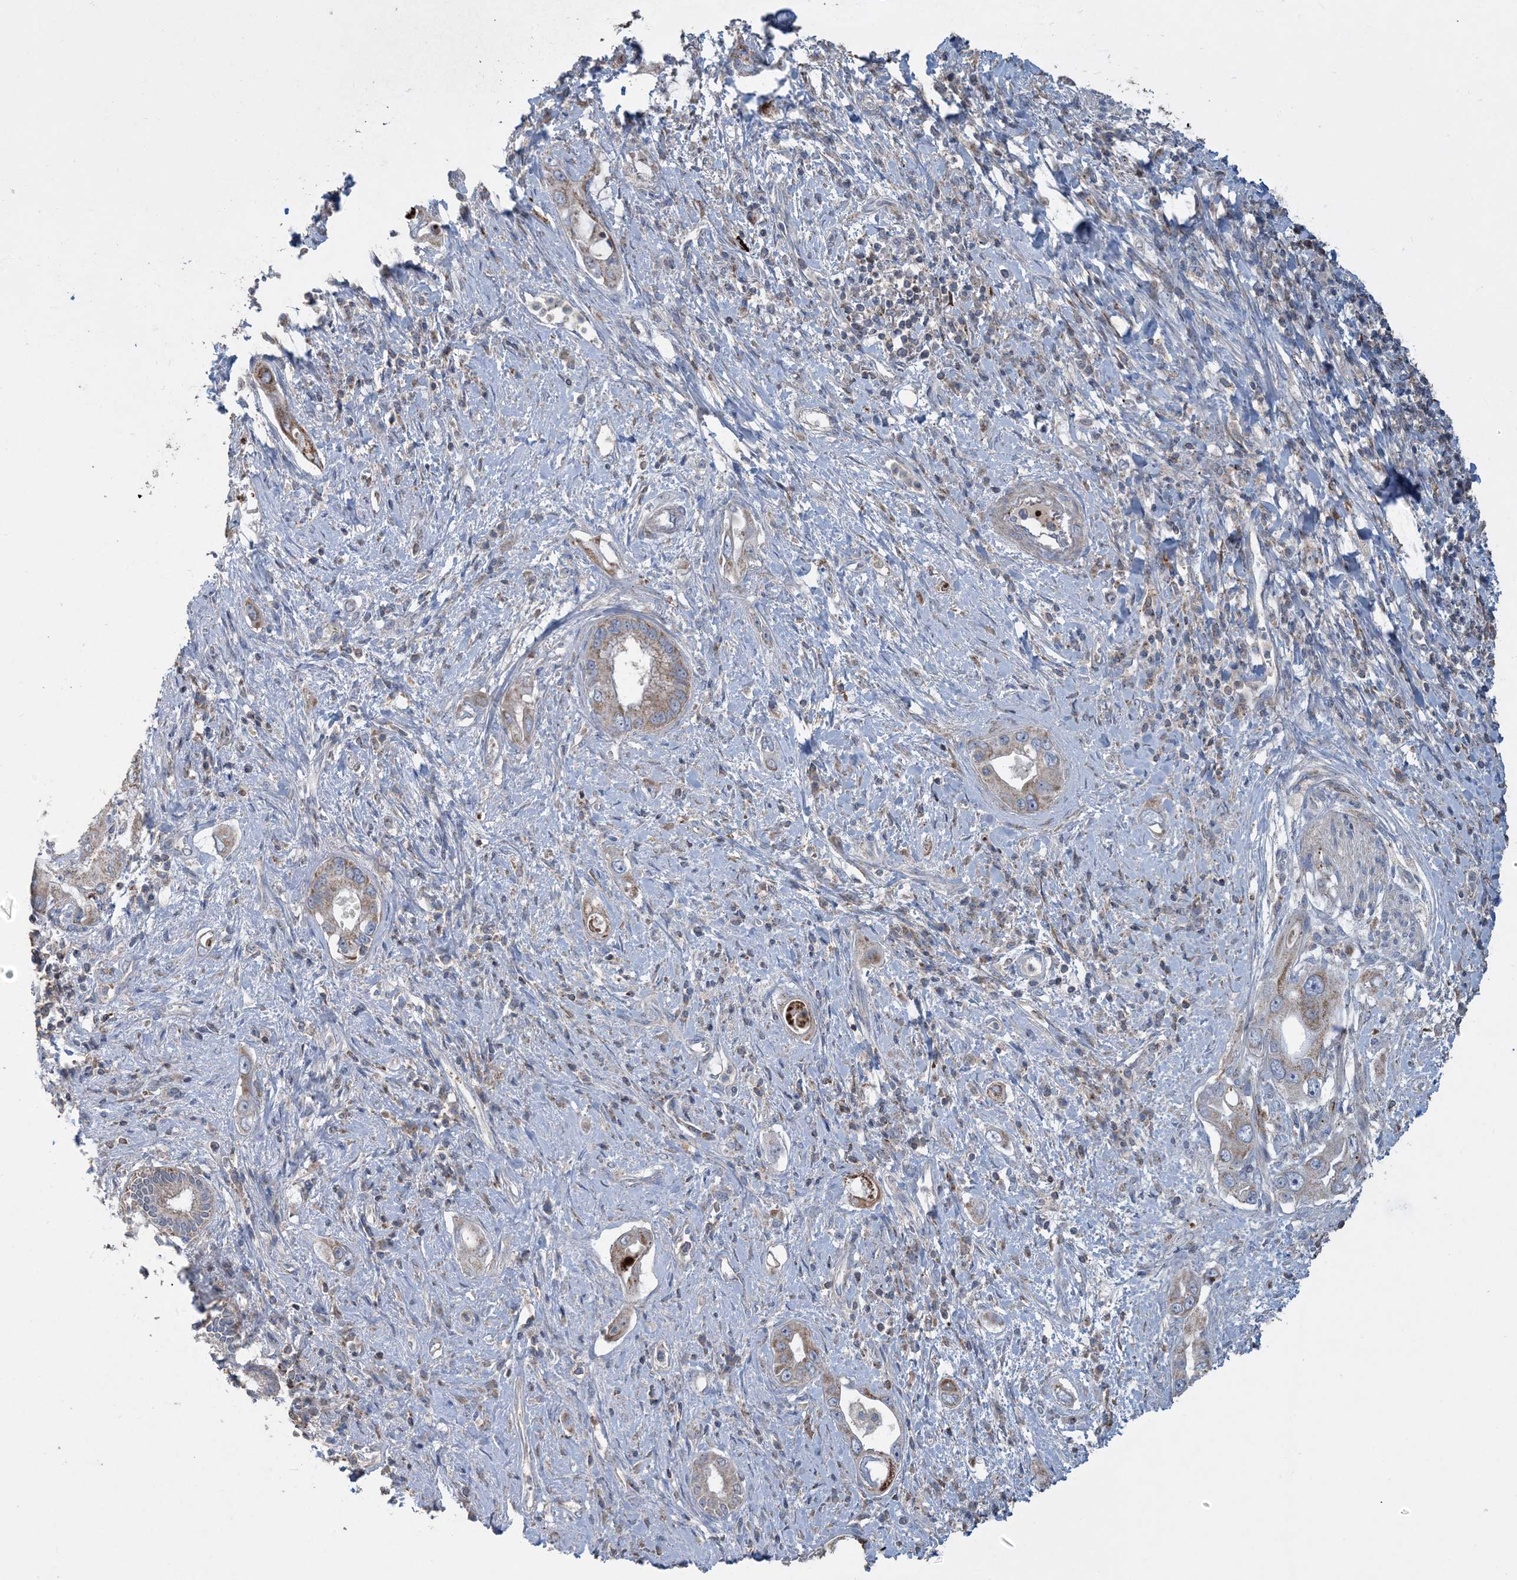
{"staining": {"intensity": "moderate", "quantity": ">75%", "location": "cytoplasmic/membranous"}, "tissue": "pancreatic cancer", "cell_type": "Tumor cells", "image_type": "cancer", "snomed": [{"axis": "morphology", "description": "Inflammation, NOS"}, {"axis": "morphology", "description": "Adenocarcinoma, NOS"}, {"axis": "topography", "description": "Pancreas"}], "caption": "The image reveals a brown stain indicating the presence of a protein in the cytoplasmic/membranous of tumor cells in adenocarcinoma (pancreatic). Using DAB (brown) and hematoxylin (blue) stains, captured at high magnification using brightfield microscopy.", "gene": "ECHDC1", "patient": {"sex": "female", "age": 56}}